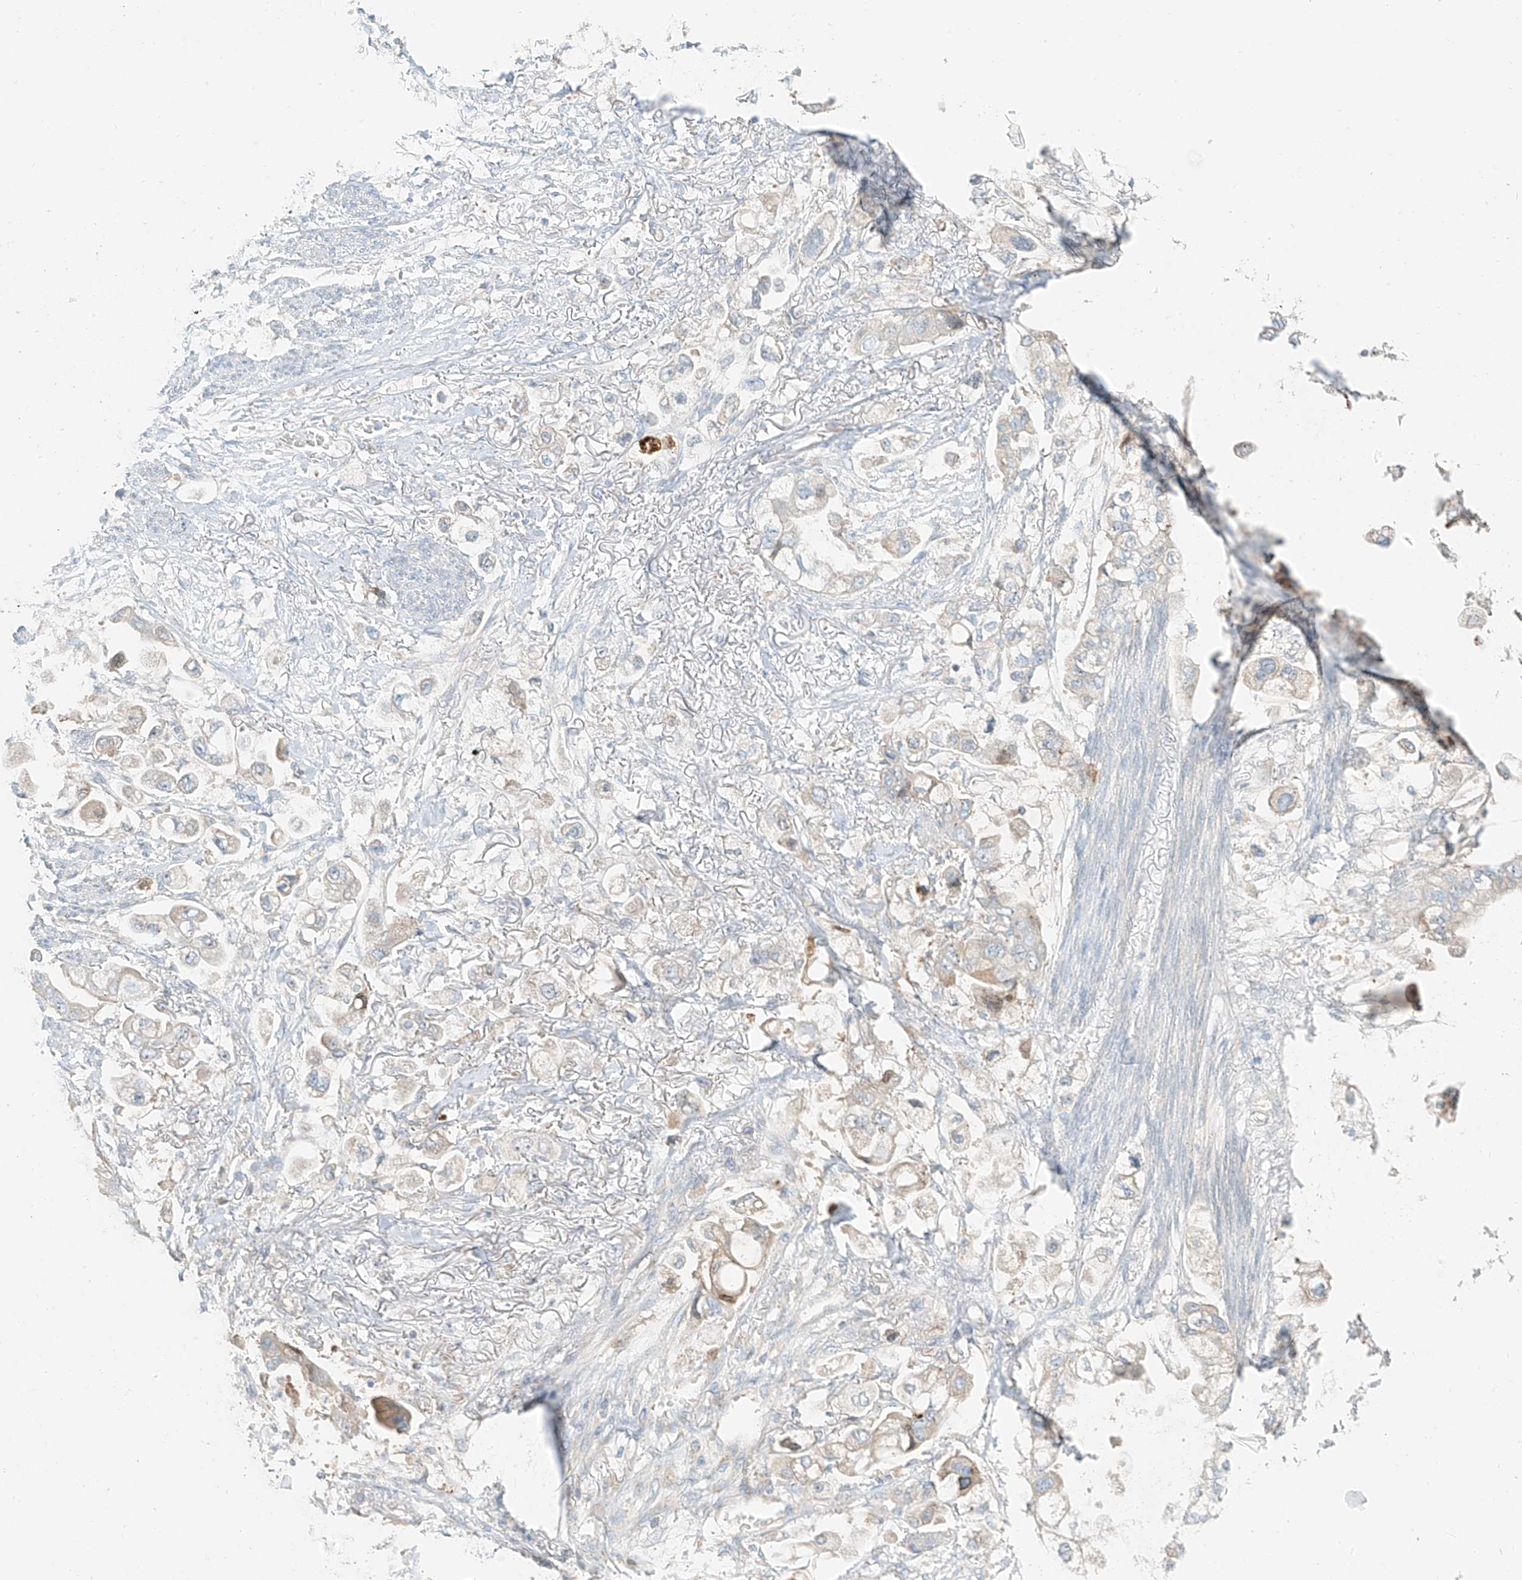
{"staining": {"intensity": "weak", "quantity": "<25%", "location": "cytoplasmic/membranous"}, "tissue": "stomach cancer", "cell_type": "Tumor cells", "image_type": "cancer", "snomed": [{"axis": "morphology", "description": "Adenocarcinoma, NOS"}, {"axis": "topography", "description": "Stomach"}], "caption": "A micrograph of human stomach cancer is negative for staining in tumor cells.", "gene": "FSTL1", "patient": {"sex": "male", "age": 62}}